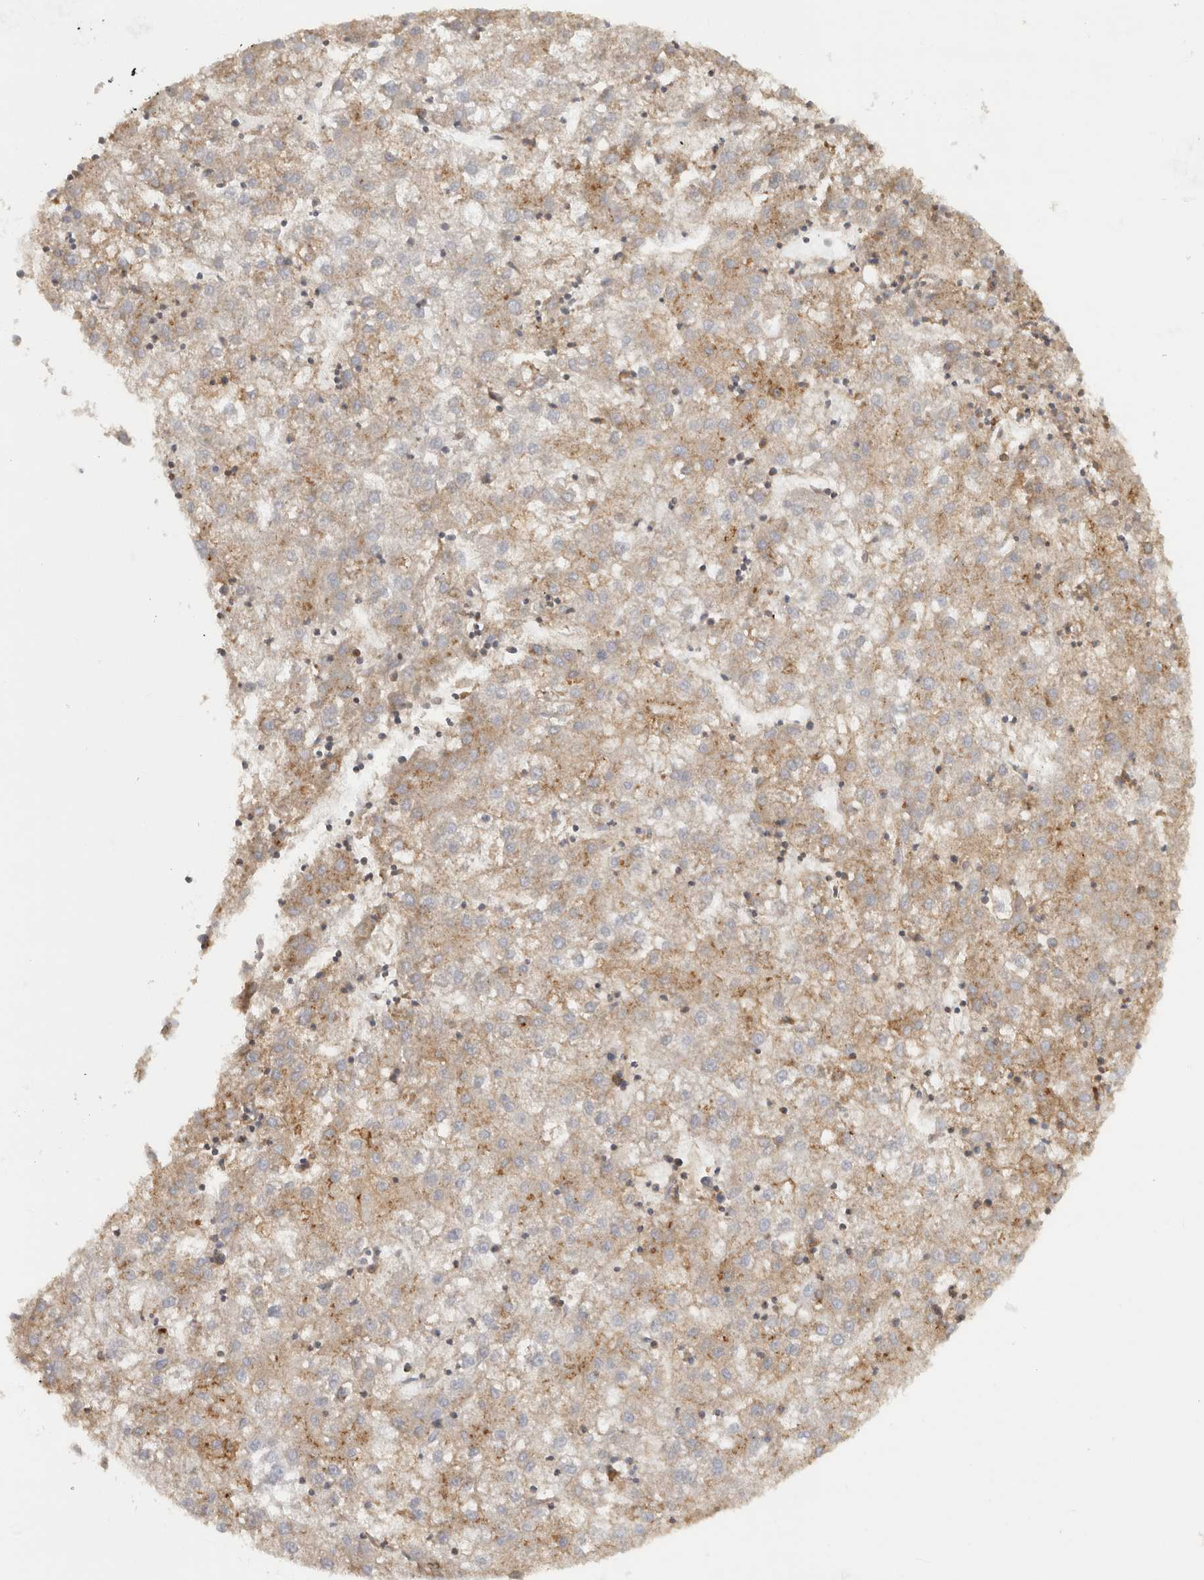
{"staining": {"intensity": "weak", "quantity": ">75%", "location": "cytoplasmic/membranous"}, "tissue": "liver cancer", "cell_type": "Tumor cells", "image_type": "cancer", "snomed": [{"axis": "morphology", "description": "Carcinoma, Hepatocellular, NOS"}, {"axis": "topography", "description": "Liver"}], "caption": "High-magnification brightfield microscopy of liver cancer stained with DAB (3,3'-diaminobenzidine) (brown) and counterstained with hematoxylin (blue). tumor cells exhibit weak cytoplasmic/membranous positivity is seen in approximately>75% of cells.", "gene": "HLA-E", "patient": {"sex": "male", "age": 72}}